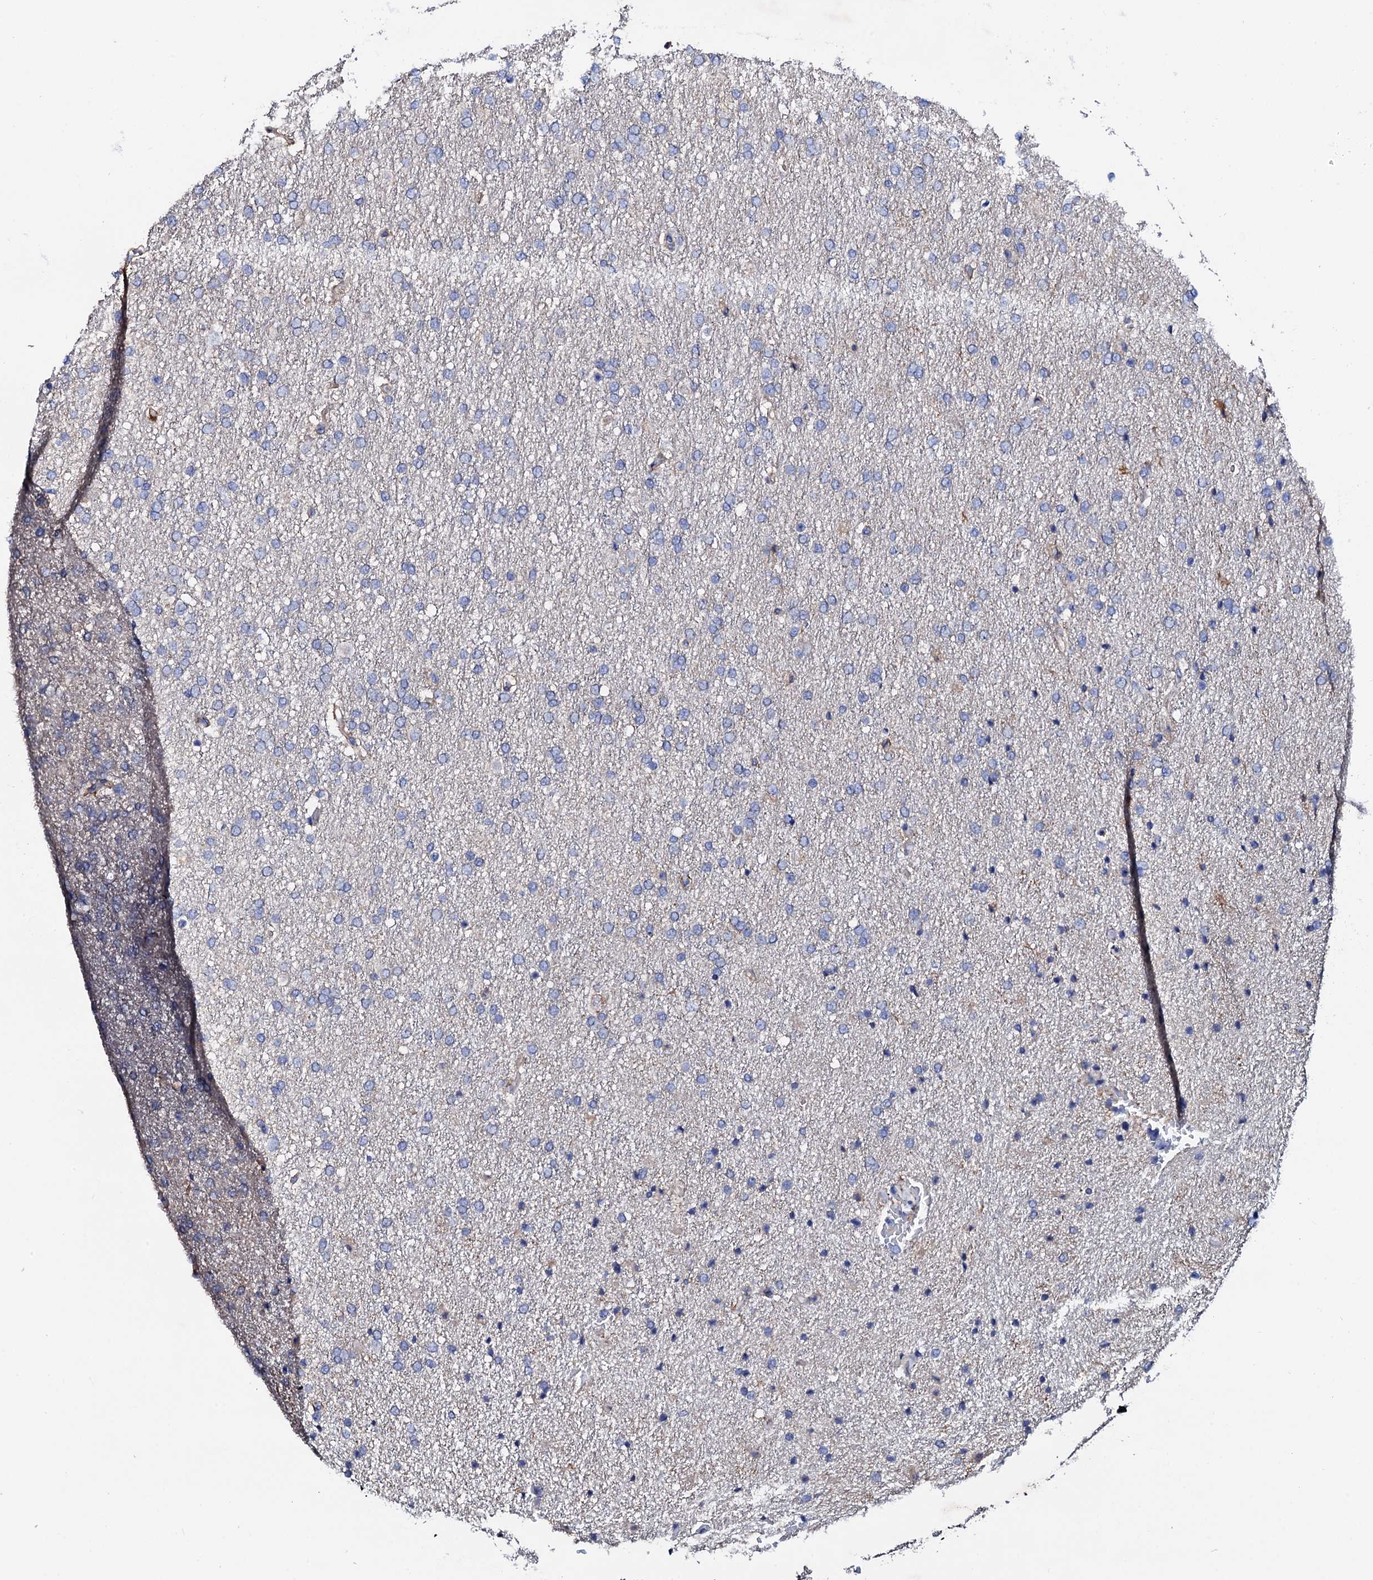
{"staining": {"intensity": "negative", "quantity": "none", "location": "none"}, "tissue": "glioma", "cell_type": "Tumor cells", "image_type": "cancer", "snomed": [{"axis": "morphology", "description": "Glioma, malignant, High grade"}, {"axis": "topography", "description": "Brain"}], "caption": "This is an IHC photomicrograph of human glioma. There is no expression in tumor cells.", "gene": "TRDN", "patient": {"sex": "male", "age": 72}}